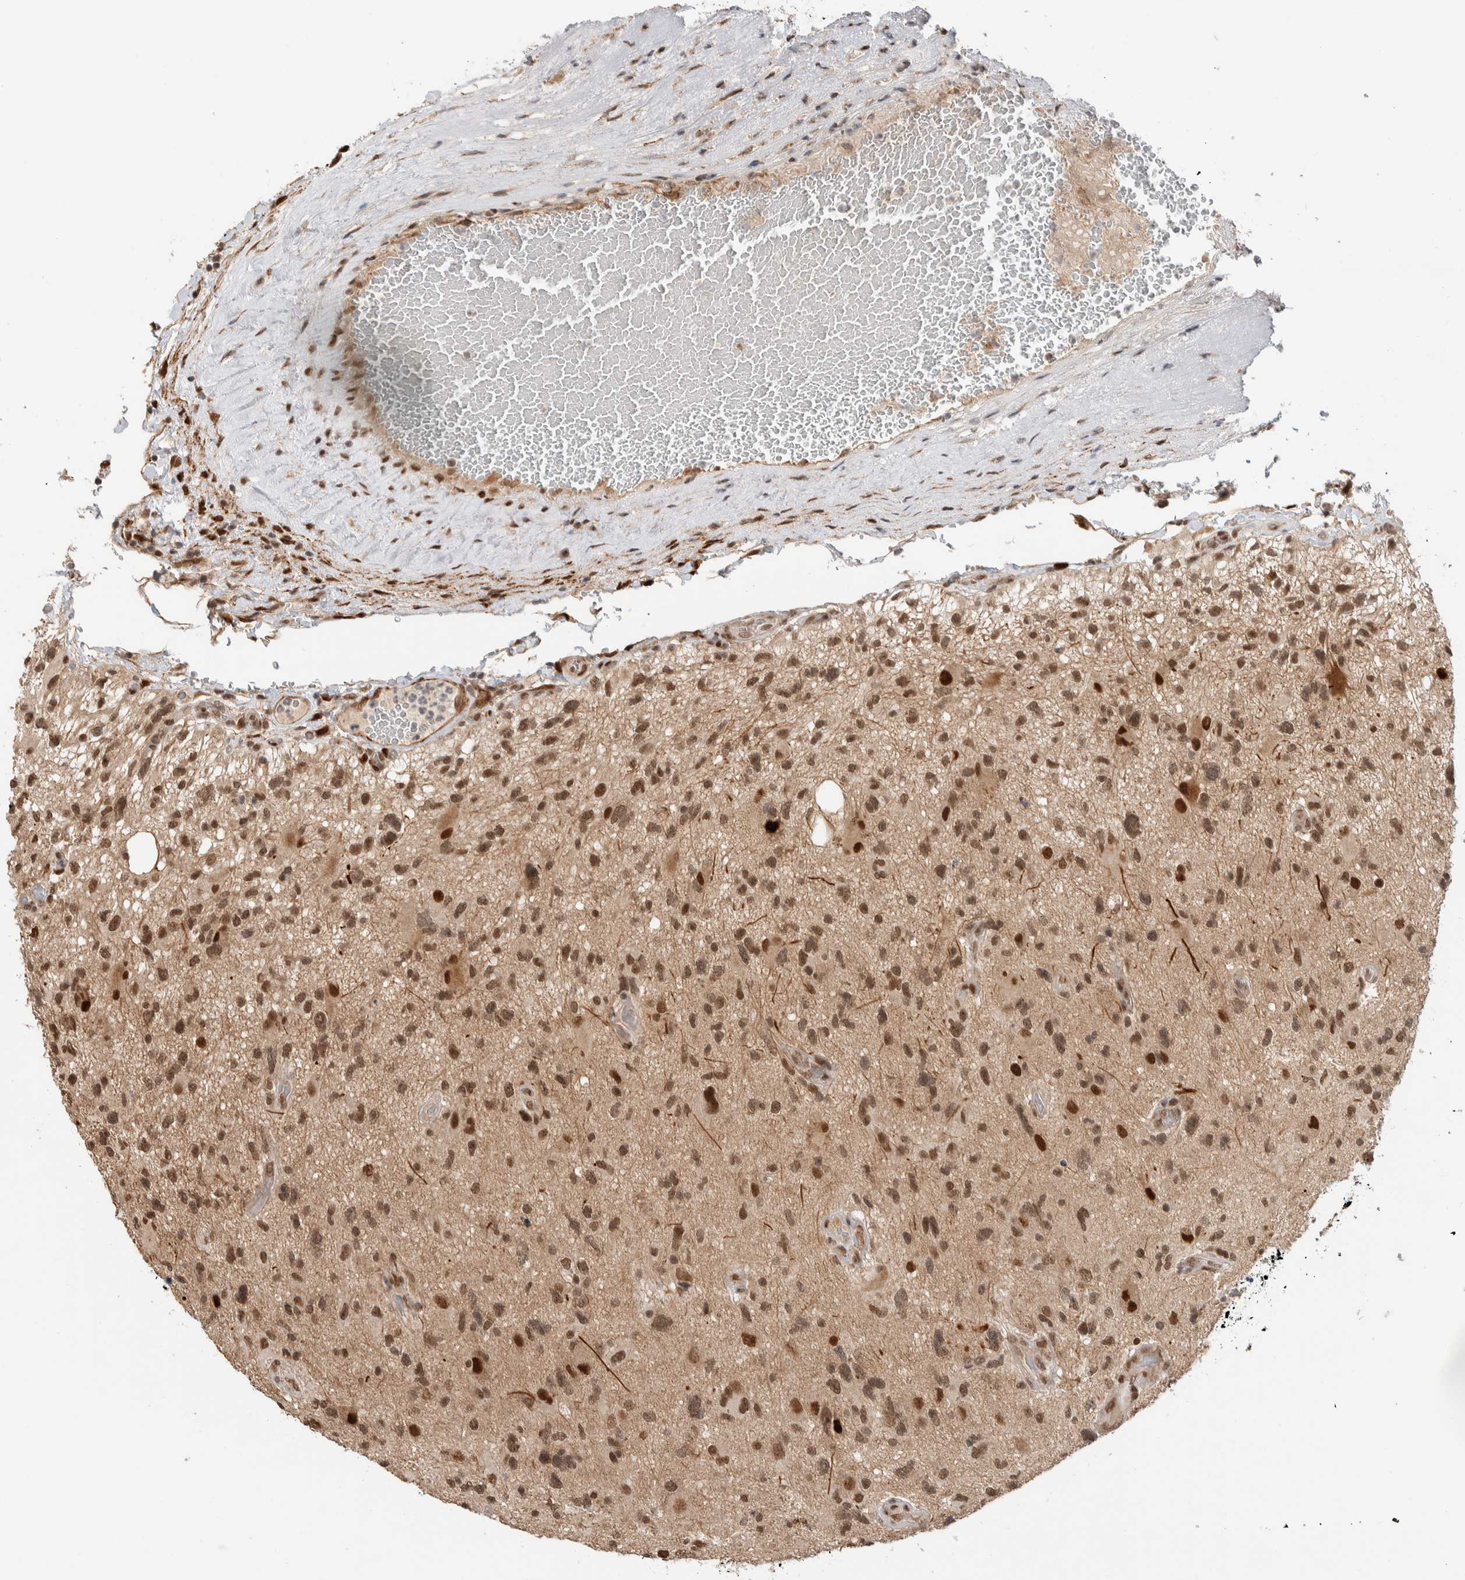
{"staining": {"intensity": "moderate", "quantity": ">75%", "location": "cytoplasmic/membranous,nuclear"}, "tissue": "glioma", "cell_type": "Tumor cells", "image_type": "cancer", "snomed": [{"axis": "morphology", "description": "Glioma, malignant, High grade"}, {"axis": "topography", "description": "Brain"}], "caption": "A micrograph of human glioma stained for a protein demonstrates moderate cytoplasmic/membranous and nuclear brown staining in tumor cells.", "gene": "TNRC18", "patient": {"sex": "male", "age": 33}}